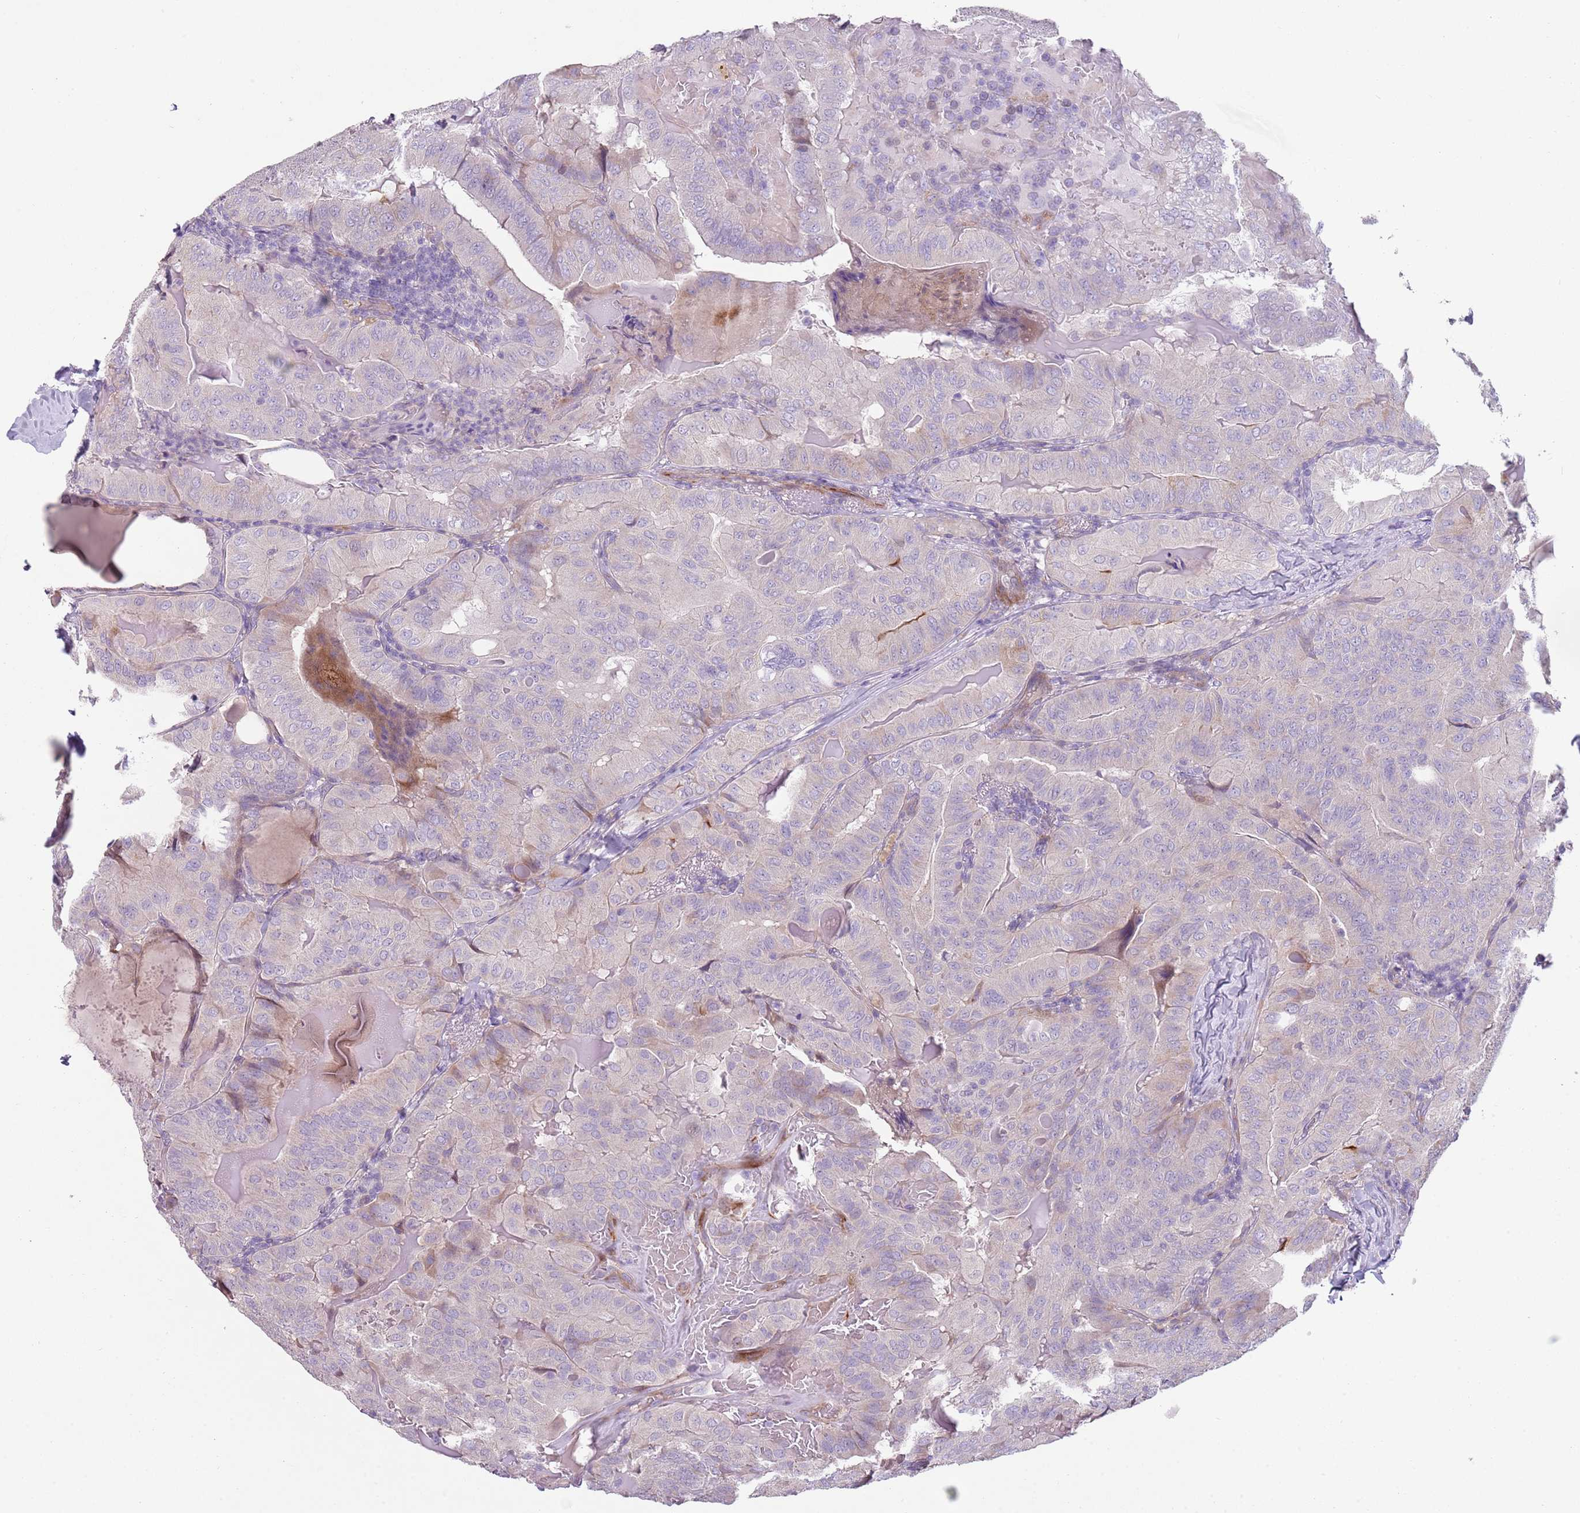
{"staining": {"intensity": "negative", "quantity": "none", "location": "none"}, "tissue": "thyroid cancer", "cell_type": "Tumor cells", "image_type": "cancer", "snomed": [{"axis": "morphology", "description": "Papillary adenocarcinoma, NOS"}, {"axis": "topography", "description": "Thyroid gland"}], "caption": "Immunohistochemistry of human thyroid papillary adenocarcinoma displays no staining in tumor cells. (Stains: DAB IHC with hematoxylin counter stain, Microscopy: brightfield microscopy at high magnification).", "gene": "ZNF583", "patient": {"sex": "female", "age": 68}}